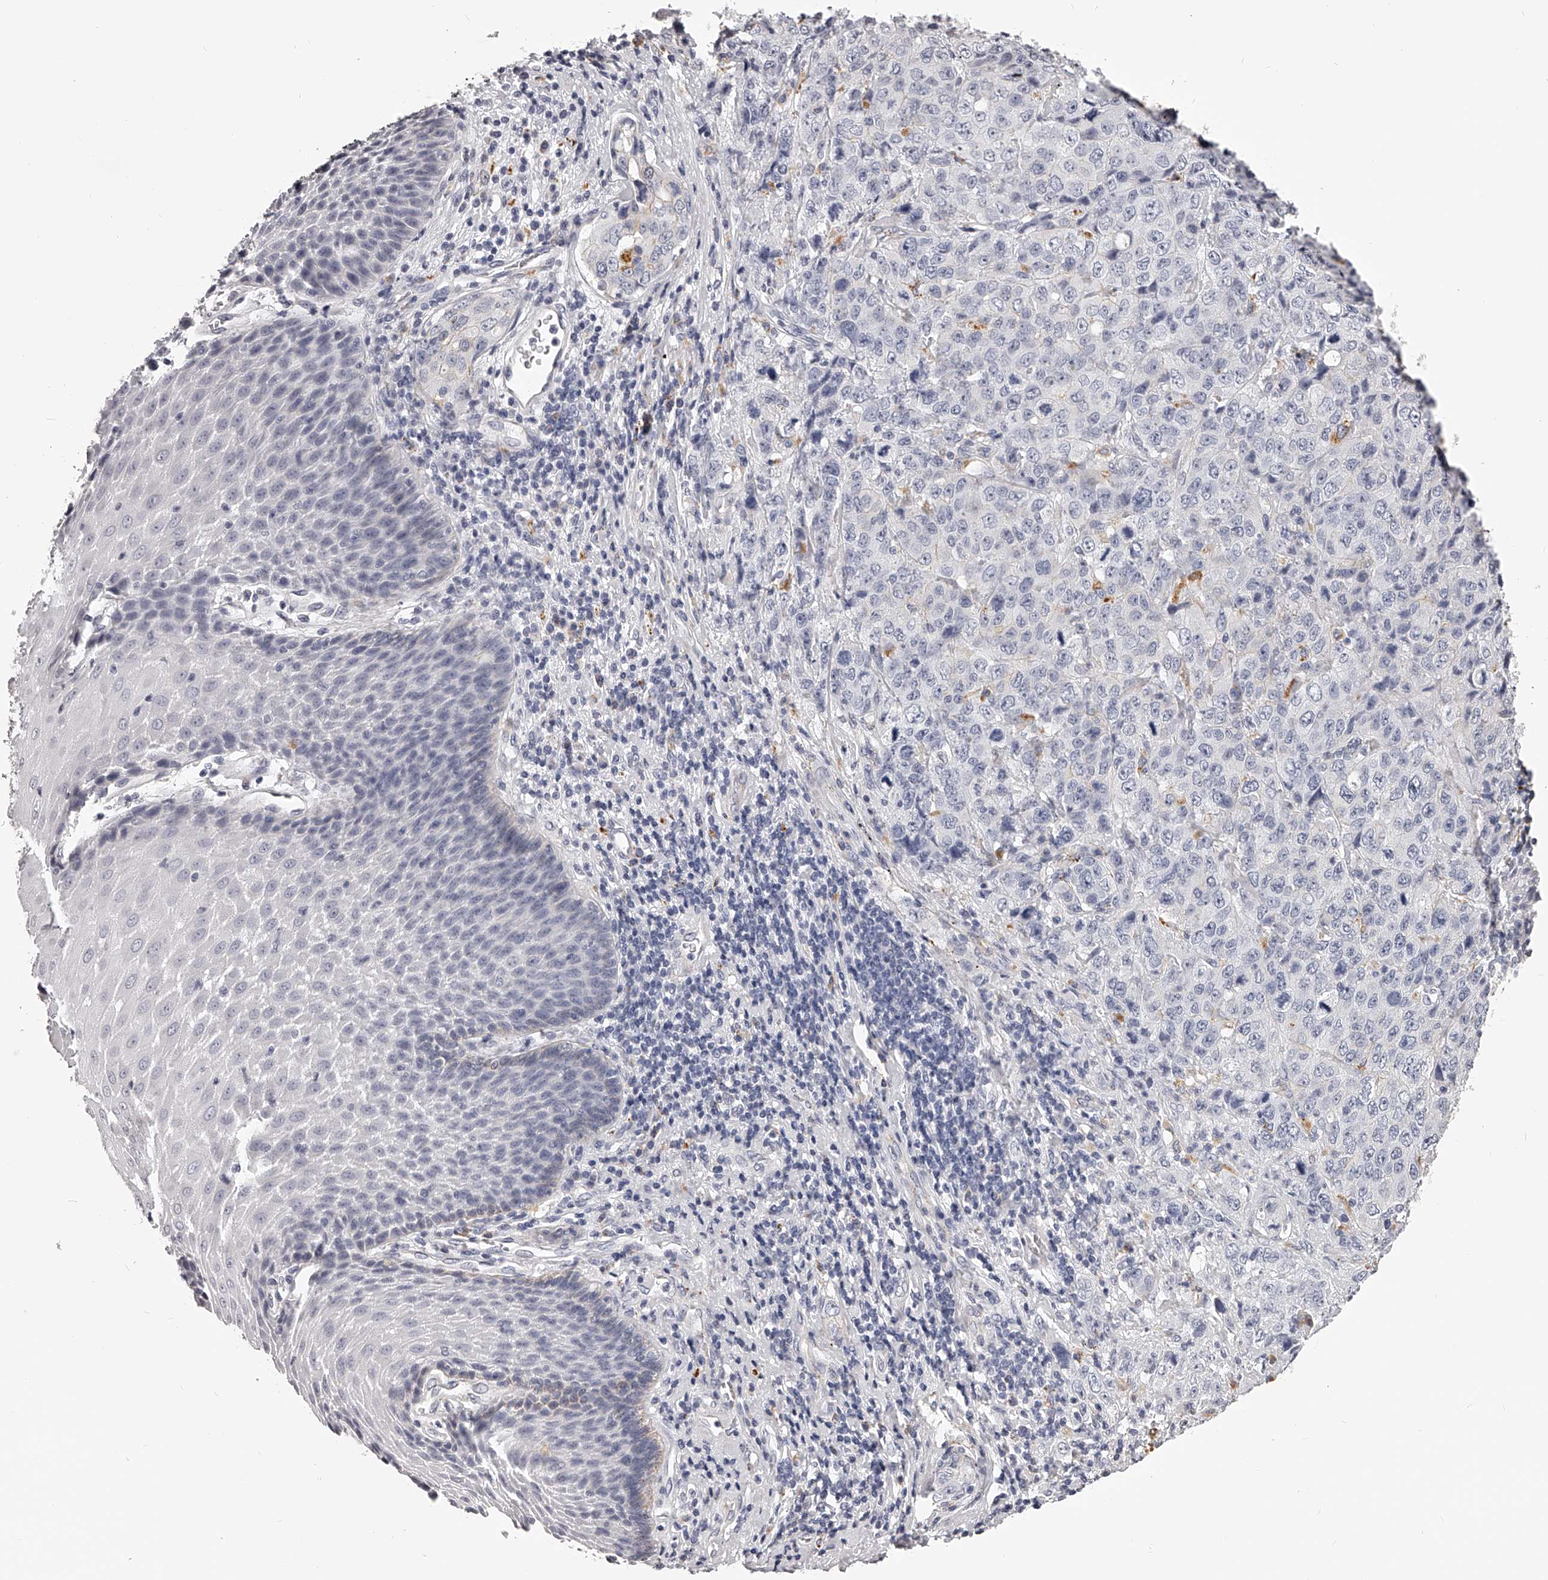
{"staining": {"intensity": "negative", "quantity": "none", "location": "none"}, "tissue": "stomach cancer", "cell_type": "Tumor cells", "image_type": "cancer", "snomed": [{"axis": "morphology", "description": "Adenocarcinoma, NOS"}, {"axis": "topography", "description": "Stomach"}], "caption": "Human stomach cancer (adenocarcinoma) stained for a protein using immunohistochemistry exhibits no expression in tumor cells.", "gene": "DMRT1", "patient": {"sex": "male", "age": 48}}